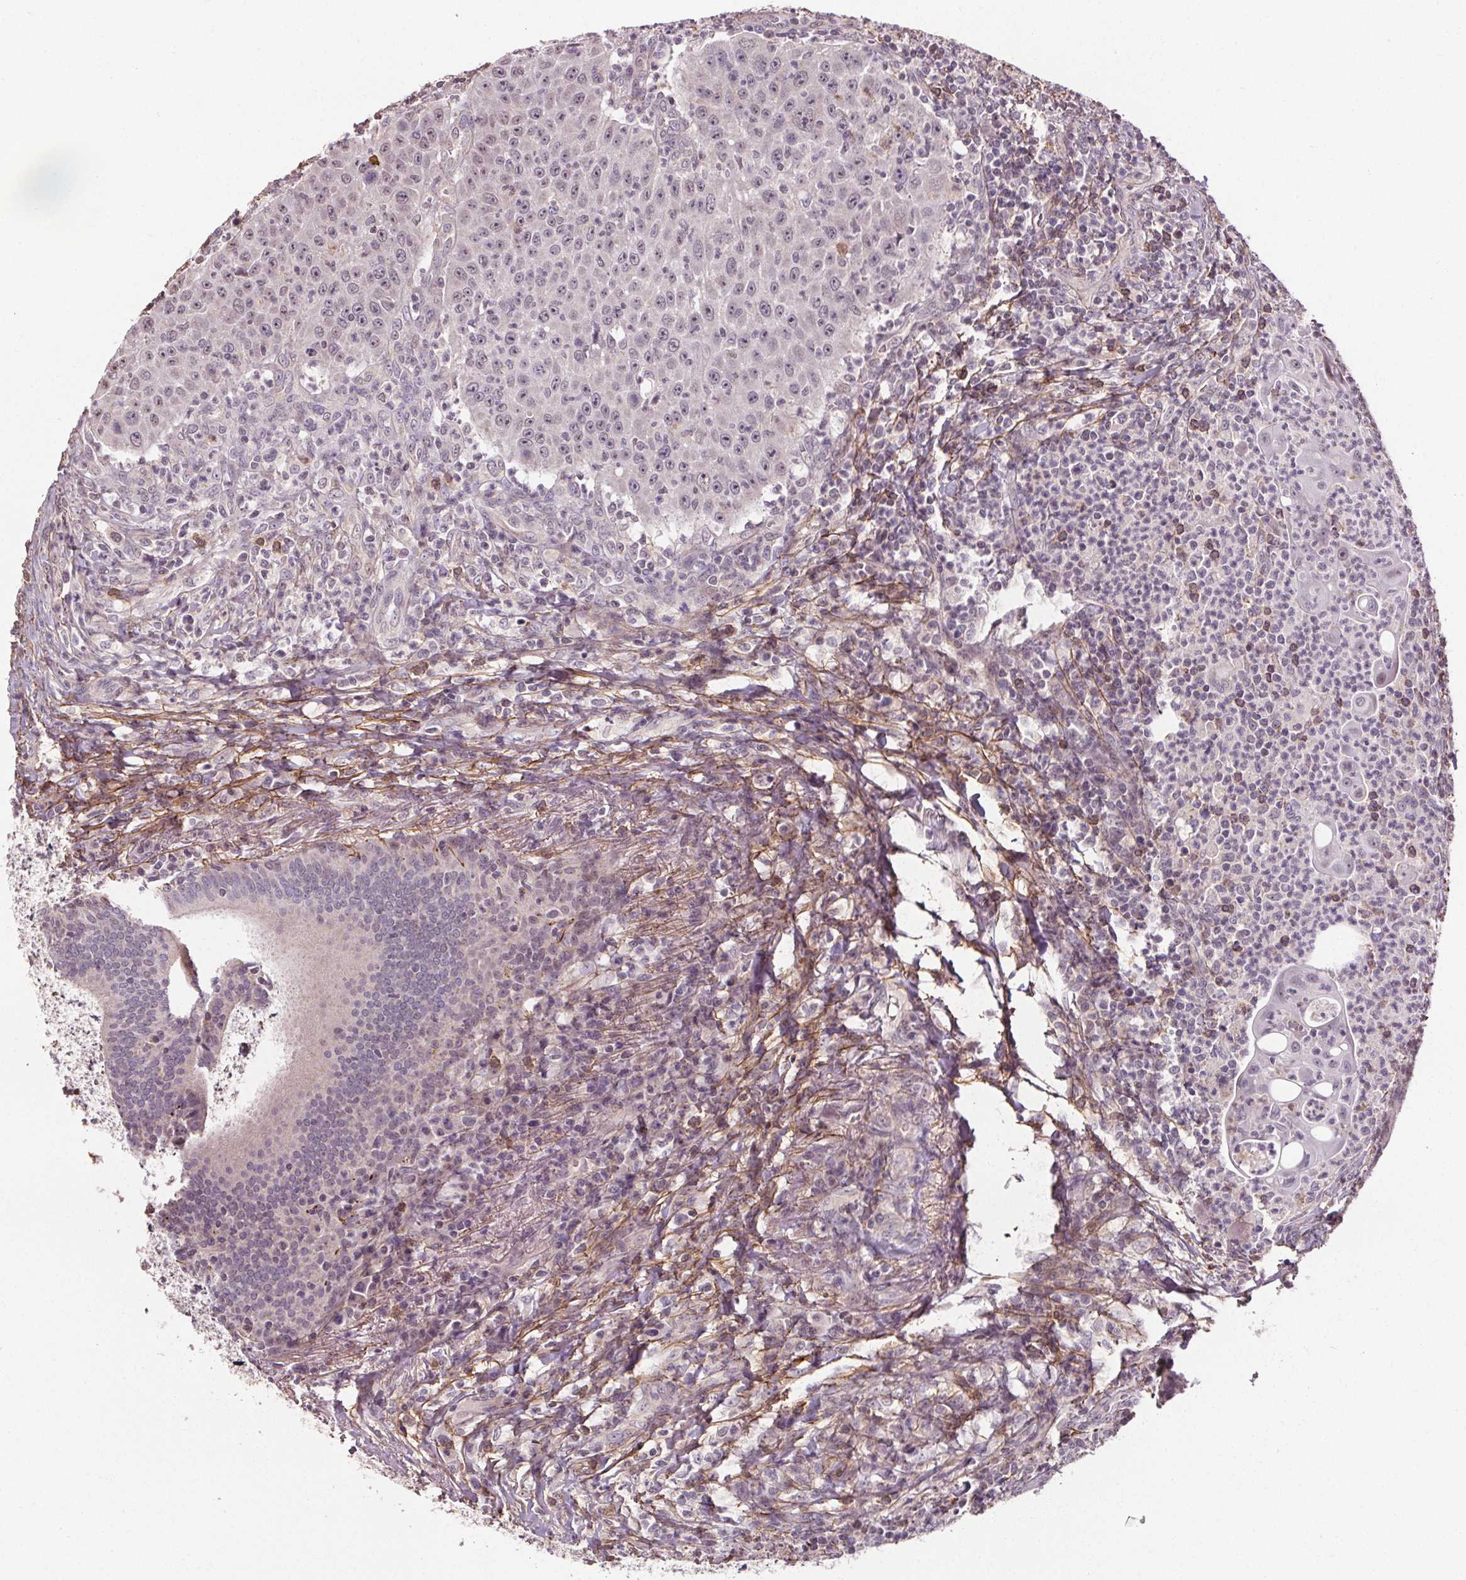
{"staining": {"intensity": "negative", "quantity": "none", "location": "none"}, "tissue": "head and neck cancer", "cell_type": "Tumor cells", "image_type": "cancer", "snomed": [{"axis": "morphology", "description": "Squamous cell carcinoma, NOS"}, {"axis": "topography", "description": "Head-Neck"}], "caption": "This is a photomicrograph of IHC staining of head and neck cancer, which shows no positivity in tumor cells. (Immunohistochemistry, brightfield microscopy, high magnification).", "gene": "KIAA0232", "patient": {"sex": "male", "age": 69}}